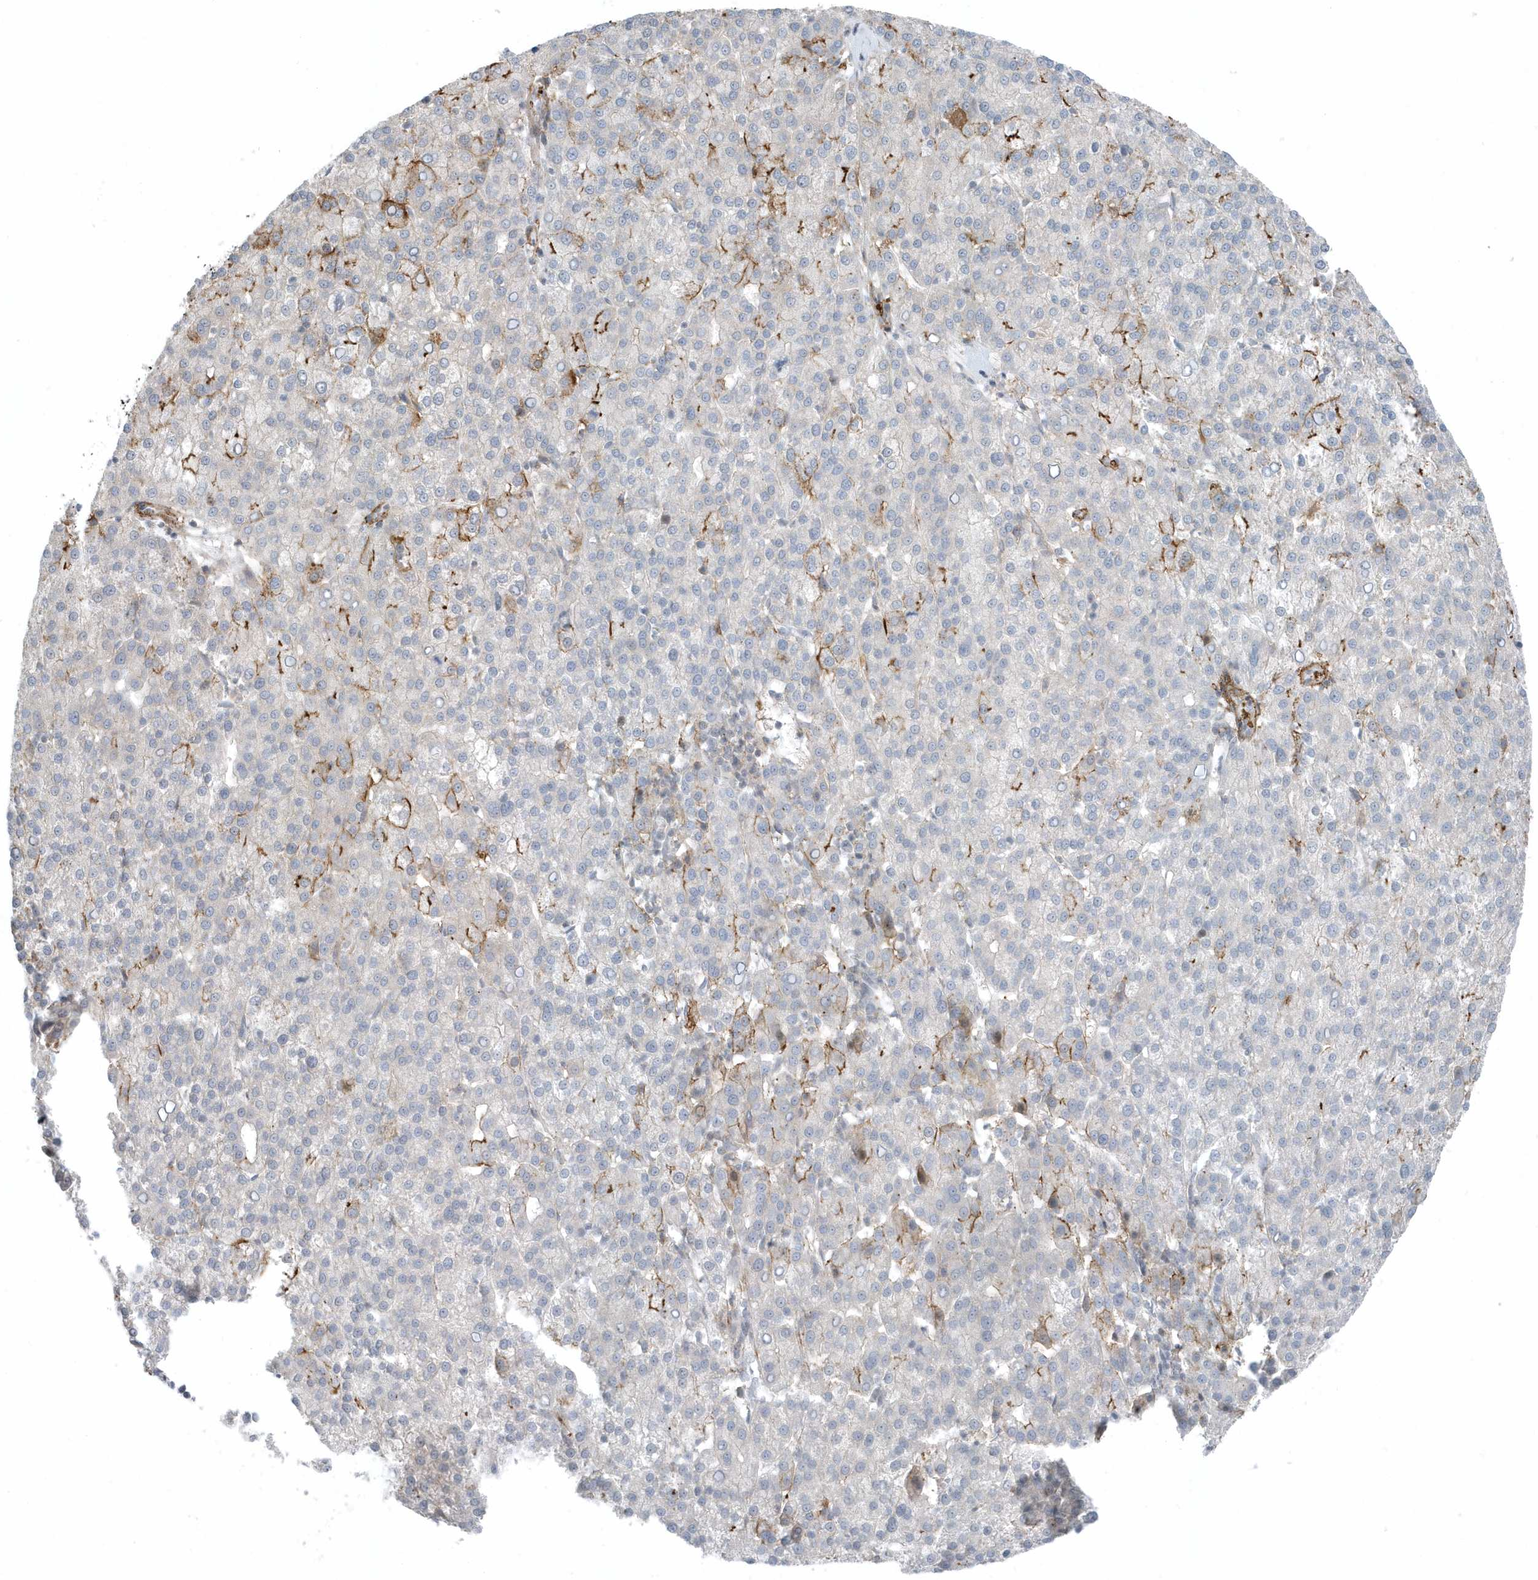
{"staining": {"intensity": "negative", "quantity": "none", "location": "none"}, "tissue": "liver cancer", "cell_type": "Tumor cells", "image_type": "cancer", "snomed": [{"axis": "morphology", "description": "Carcinoma, Hepatocellular, NOS"}, {"axis": "topography", "description": "Liver"}], "caption": "Tumor cells show no significant protein expression in liver cancer (hepatocellular carcinoma).", "gene": "CACNB2", "patient": {"sex": "female", "age": 58}}